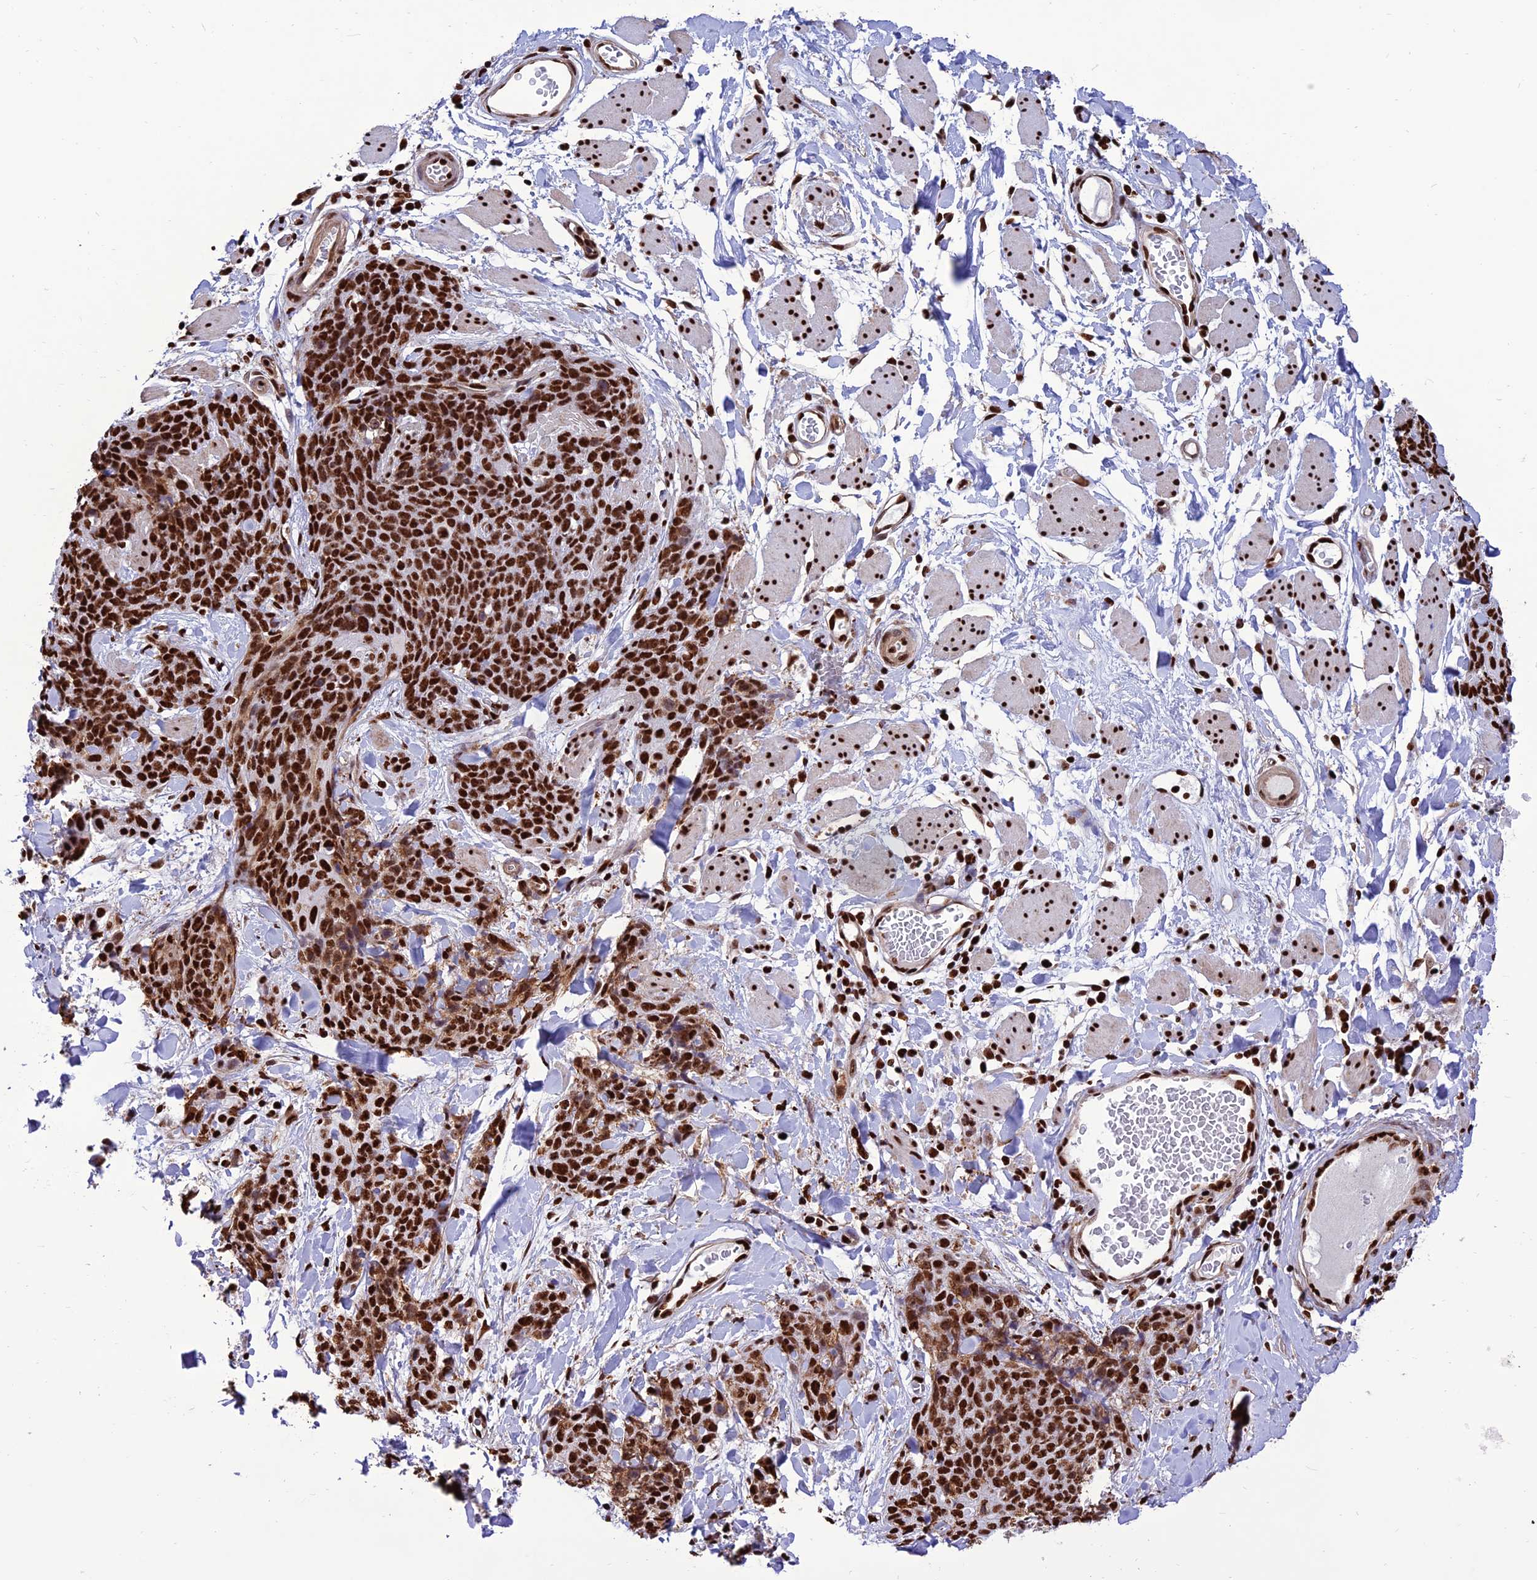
{"staining": {"intensity": "strong", "quantity": ">75%", "location": "nuclear"}, "tissue": "skin cancer", "cell_type": "Tumor cells", "image_type": "cancer", "snomed": [{"axis": "morphology", "description": "Squamous cell carcinoma, NOS"}, {"axis": "topography", "description": "Skin"}, {"axis": "topography", "description": "Vulva"}], "caption": "Tumor cells reveal strong nuclear expression in approximately >75% of cells in skin cancer (squamous cell carcinoma). The staining is performed using DAB brown chromogen to label protein expression. The nuclei are counter-stained blue using hematoxylin.", "gene": "INO80E", "patient": {"sex": "female", "age": 85}}